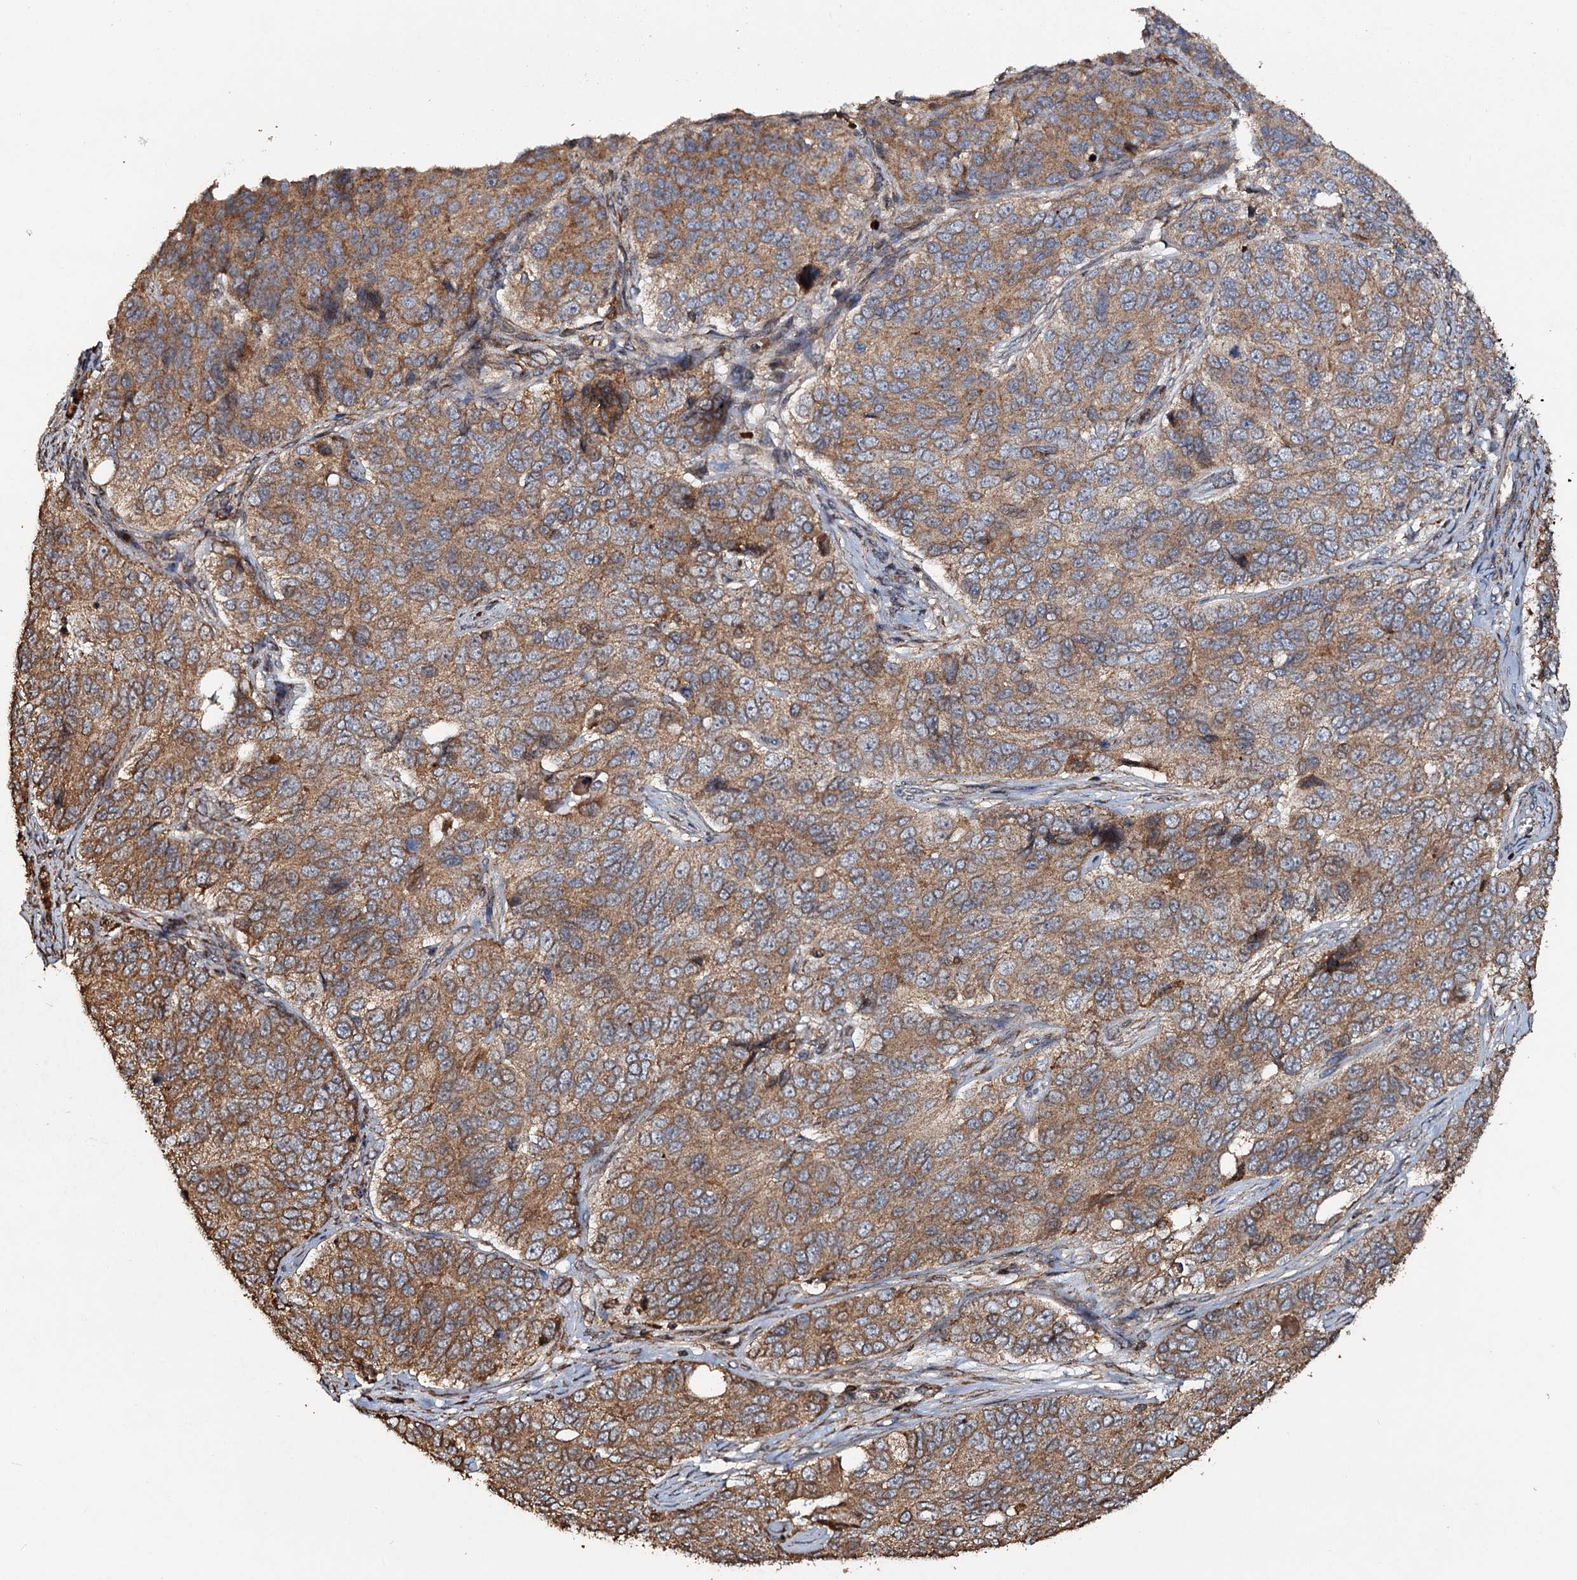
{"staining": {"intensity": "moderate", "quantity": ">75%", "location": "cytoplasmic/membranous"}, "tissue": "ovarian cancer", "cell_type": "Tumor cells", "image_type": "cancer", "snomed": [{"axis": "morphology", "description": "Carcinoma, endometroid"}, {"axis": "topography", "description": "Ovary"}], "caption": "Immunohistochemical staining of endometroid carcinoma (ovarian) exhibits medium levels of moderate cytoplasmic/membranous protein positivity in about >75% of tumor cells.", "gene": "NOTCH2NLA", "patient": {"sex": "female", "age": 51}}